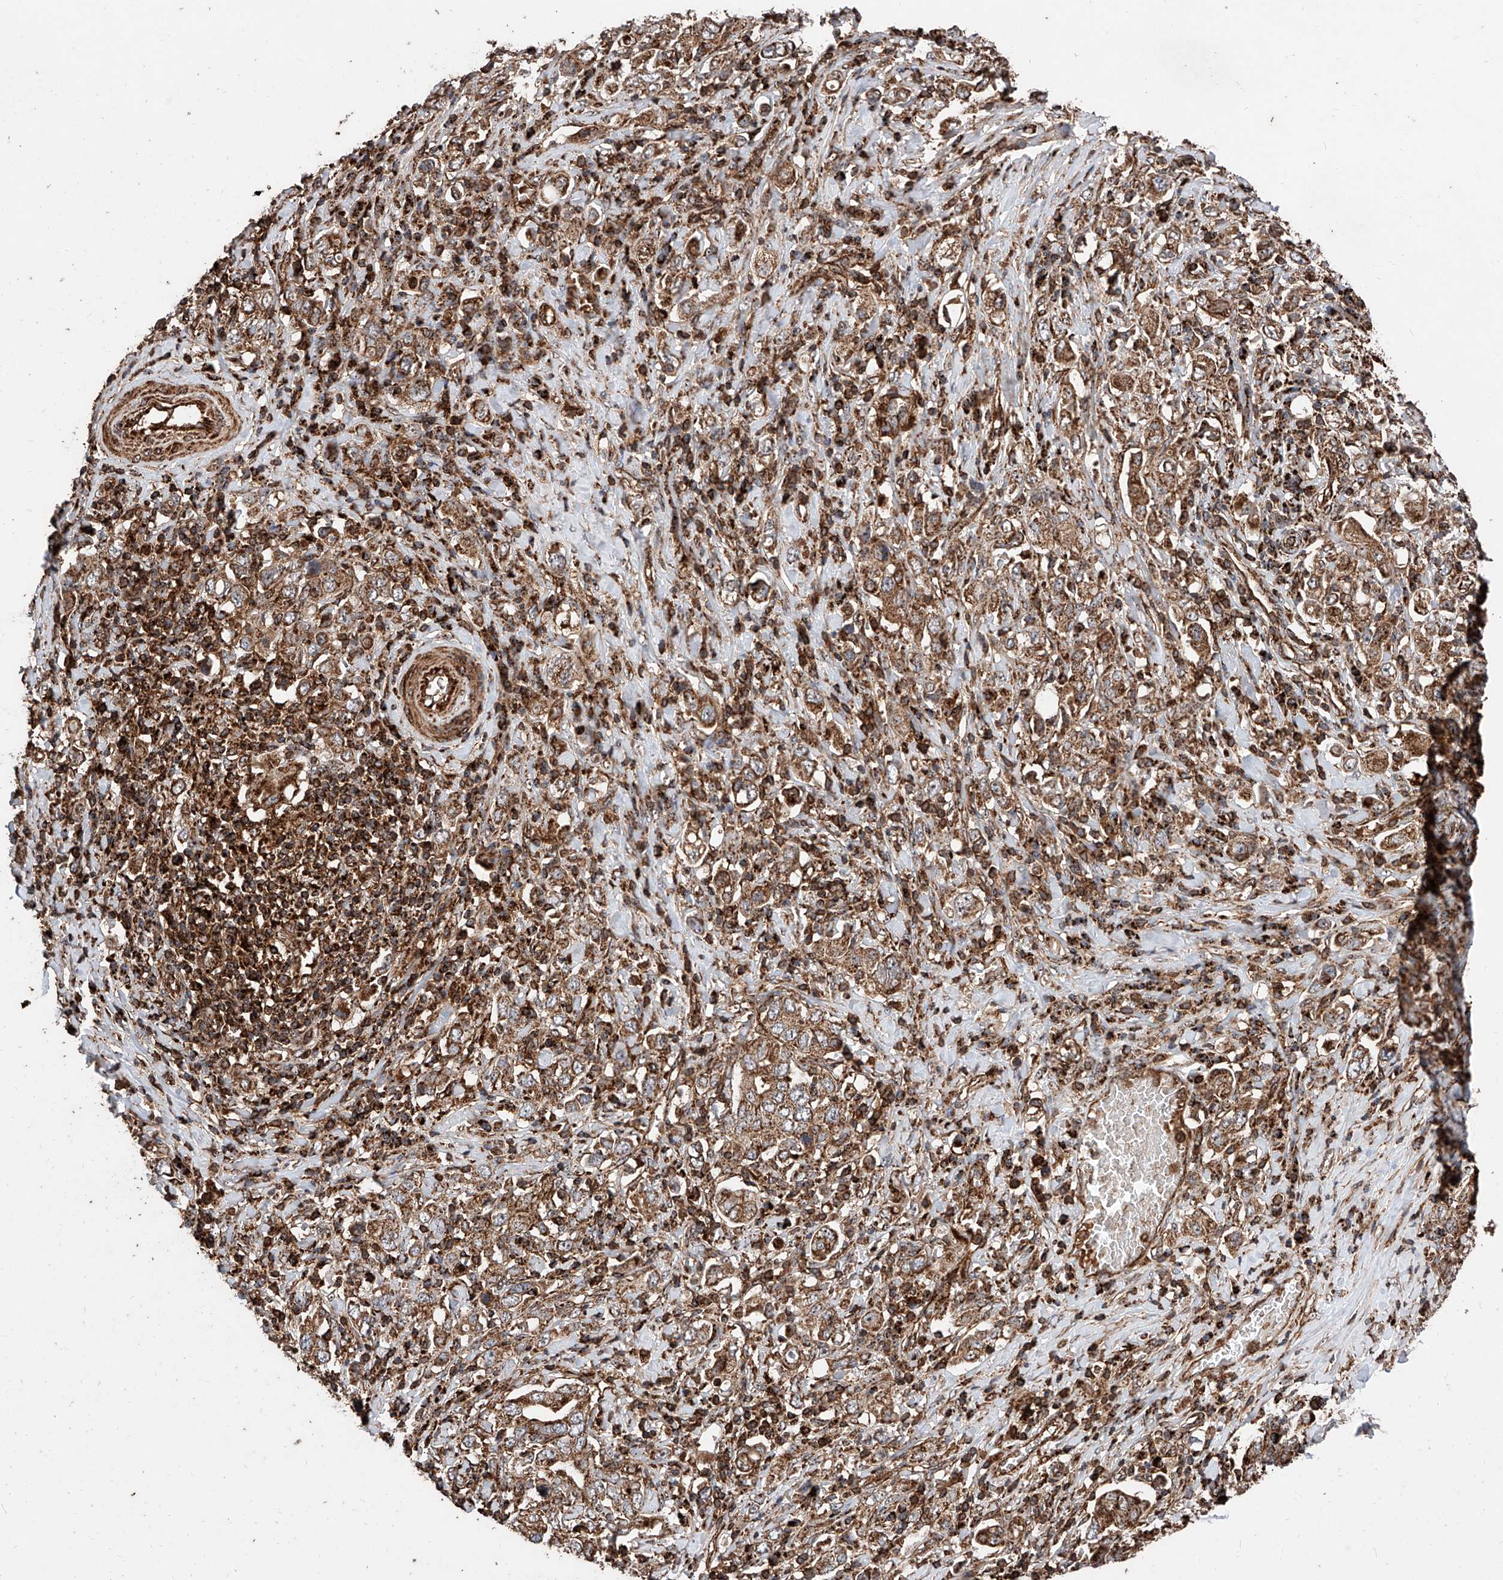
{"staining": {"intensity": "moderate", "quantity": ">75%", "location": "cytoplasmic/membranous"}, "tissue": "stomach cancer", "cell_type": "Tumor cells", "image_type": "cancer", "snomed": [{"axis": "morphology", "description": "Adenocarcinoma, NOS"}, {"axis": "topography", "description": "Stomach, upper"}], "caption": "Human stomach cancer stained with a brown dye displays moderate cytoplasmic/membranous positive staining in approximately >75% of tumor cells.", "gene": "PISD", "patient": {"sex": "male", "age": 62}}